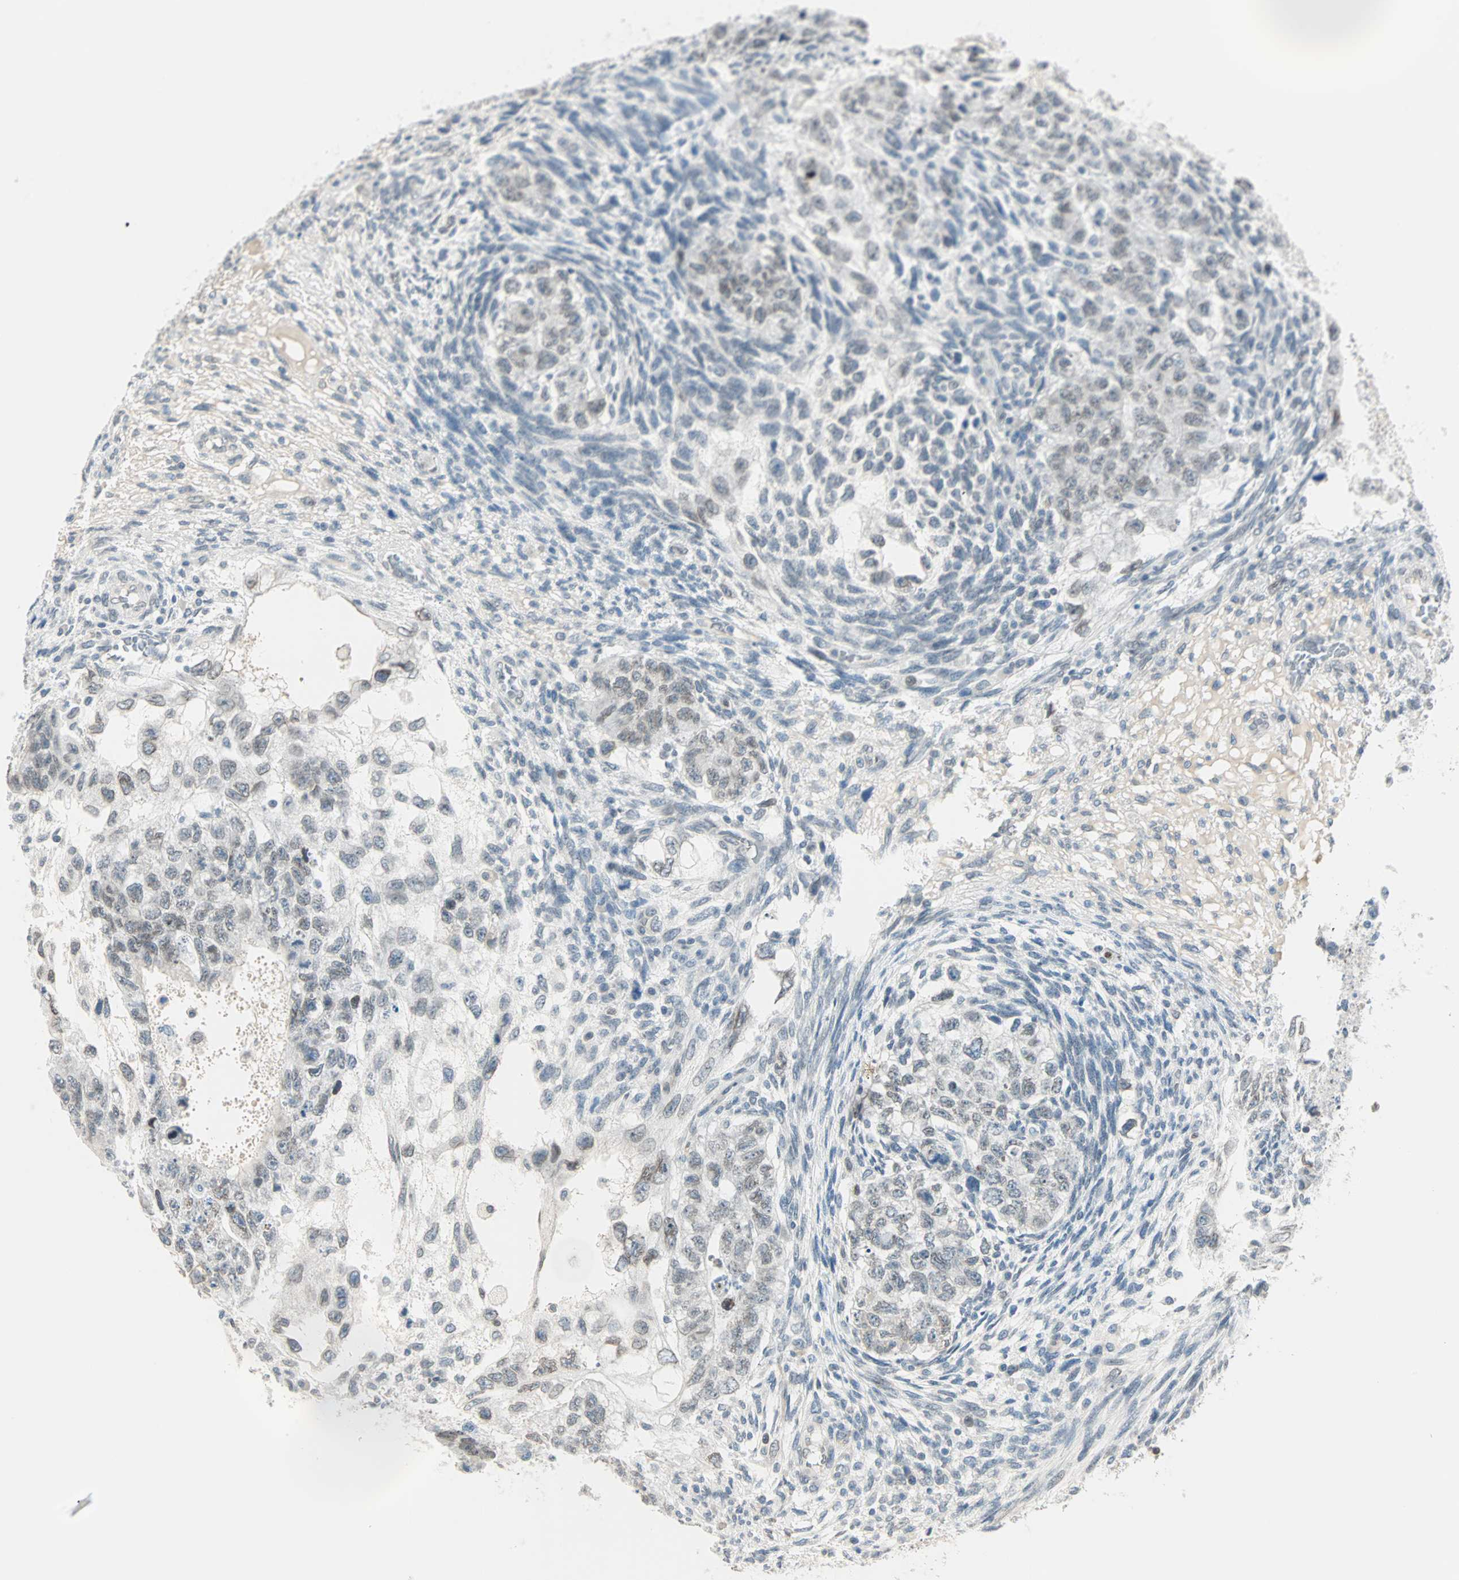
{"staining": {"intensity": "weak", "quantity": "<25%", "location": "nuclear"}, "tissue": "testis cancer", "cell_type": "Tumor cells", "image_type": "cancer", "snomed": [{"axis": "morphology", "description": "Normal tissue, NOS"}, {"axis": "morphology", "description": "Carcinoma, Embryonal, NOS"}, {"axis": "topography", "description": "Testis"}], "caption": "IHC micrograph of human testis embryonal carcinoma stained for a protein (brown), which reveals no staining in tumor cells.", "gene": "BCAN", "patient": {"sex": "male", "age": 36}}